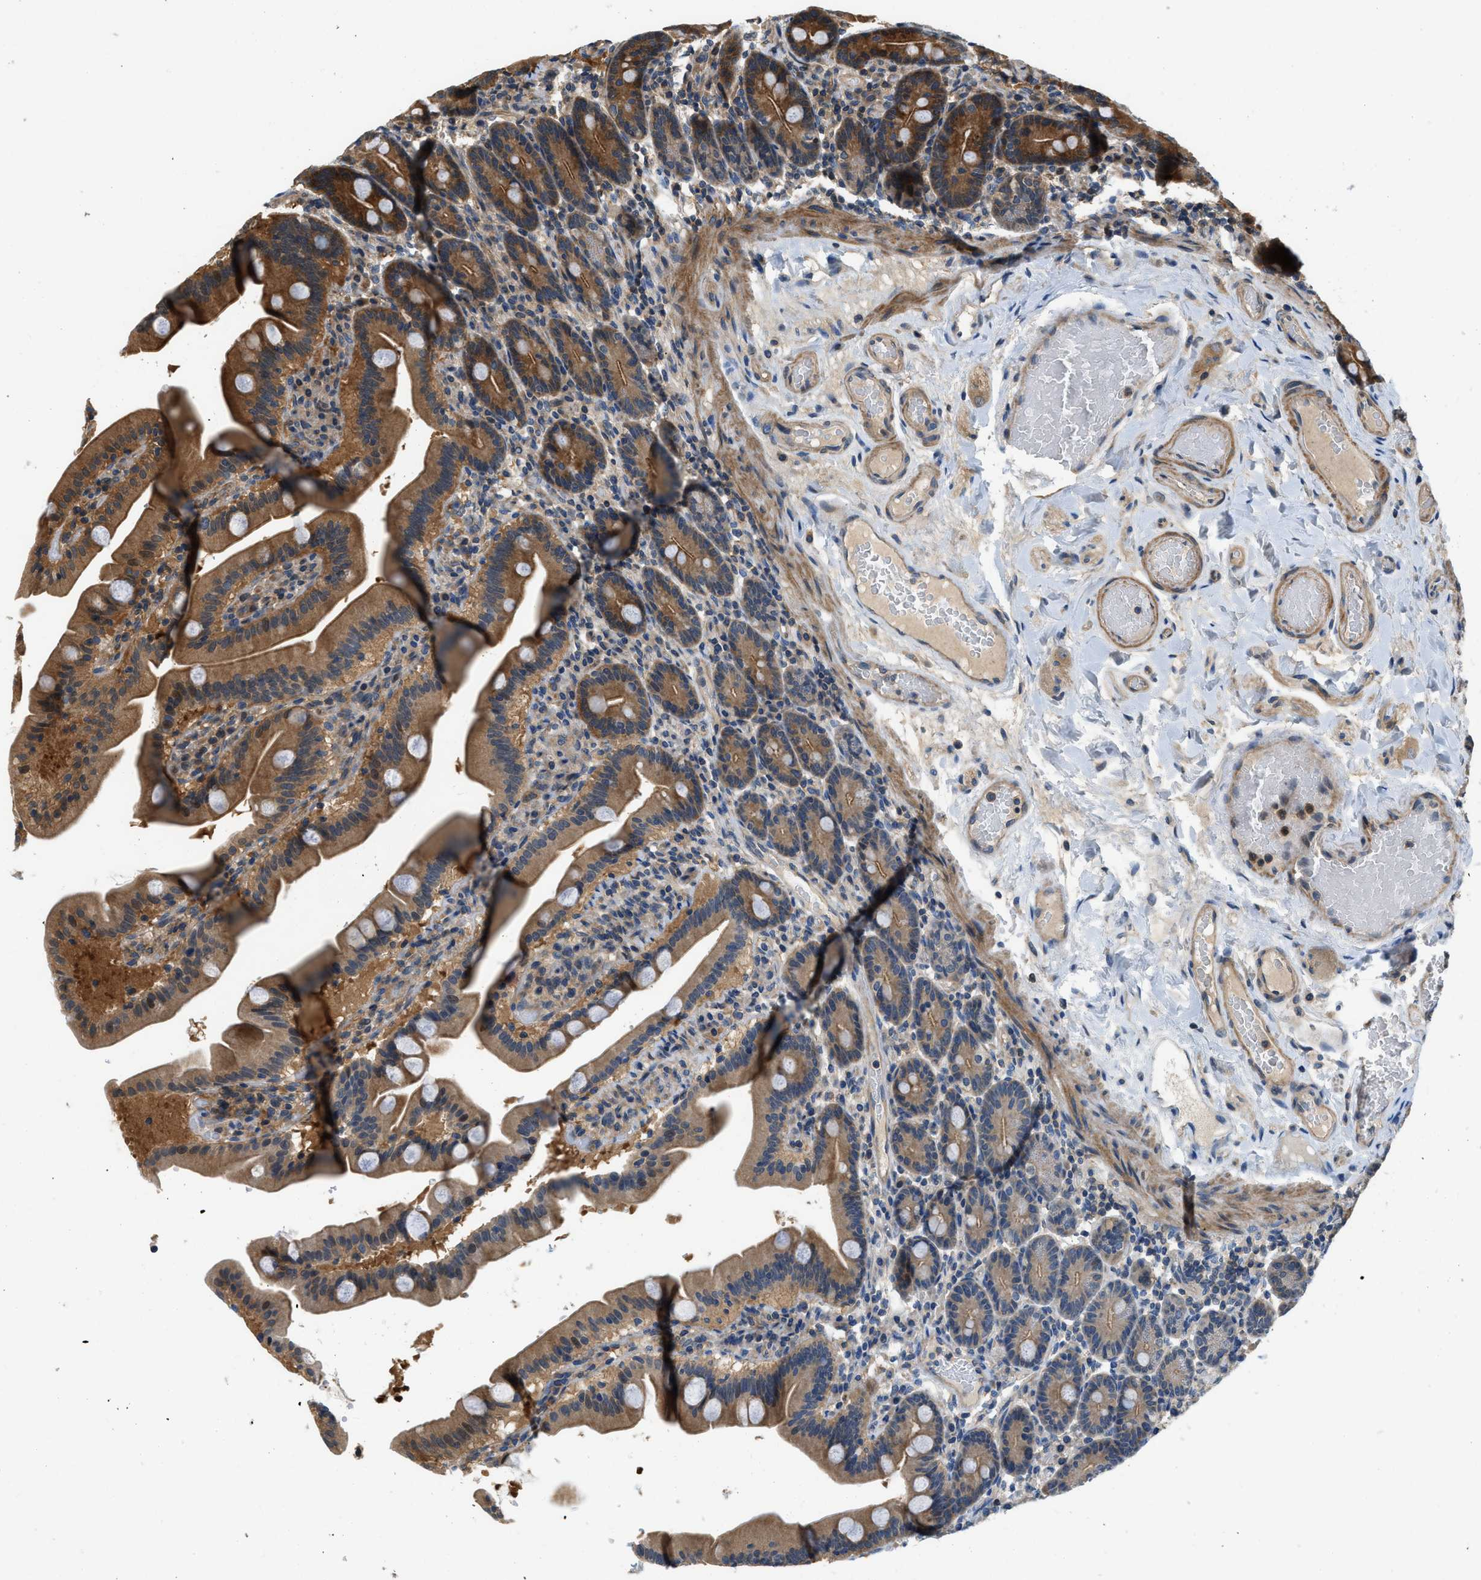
{"staining": {"intensity": "strong", "quantity": ">75%", "location": "cytoplasmic/membranous"}, "tissue": "duodenum", "cell_type": "Glandular cells", "image_type": "normal", "snomed": [{"axis": "morphology", "description": "Normal tissue, NOS"}, {"axis": "topography", "description": "Duodenum"}], "caption": "Immunohistochemistry (IHC) (DAB) staining of normal human duodenum displays strong cytoplasmic/membranous protein expression in approximately >75% of glandular cells. The protein of interest is stained brown, and the nuclei are stained in blue (DAB IHC with brightfield microscopy, high magnification).", "gene": "GPR31", "patient": {"sex": "male", "age": 54}}